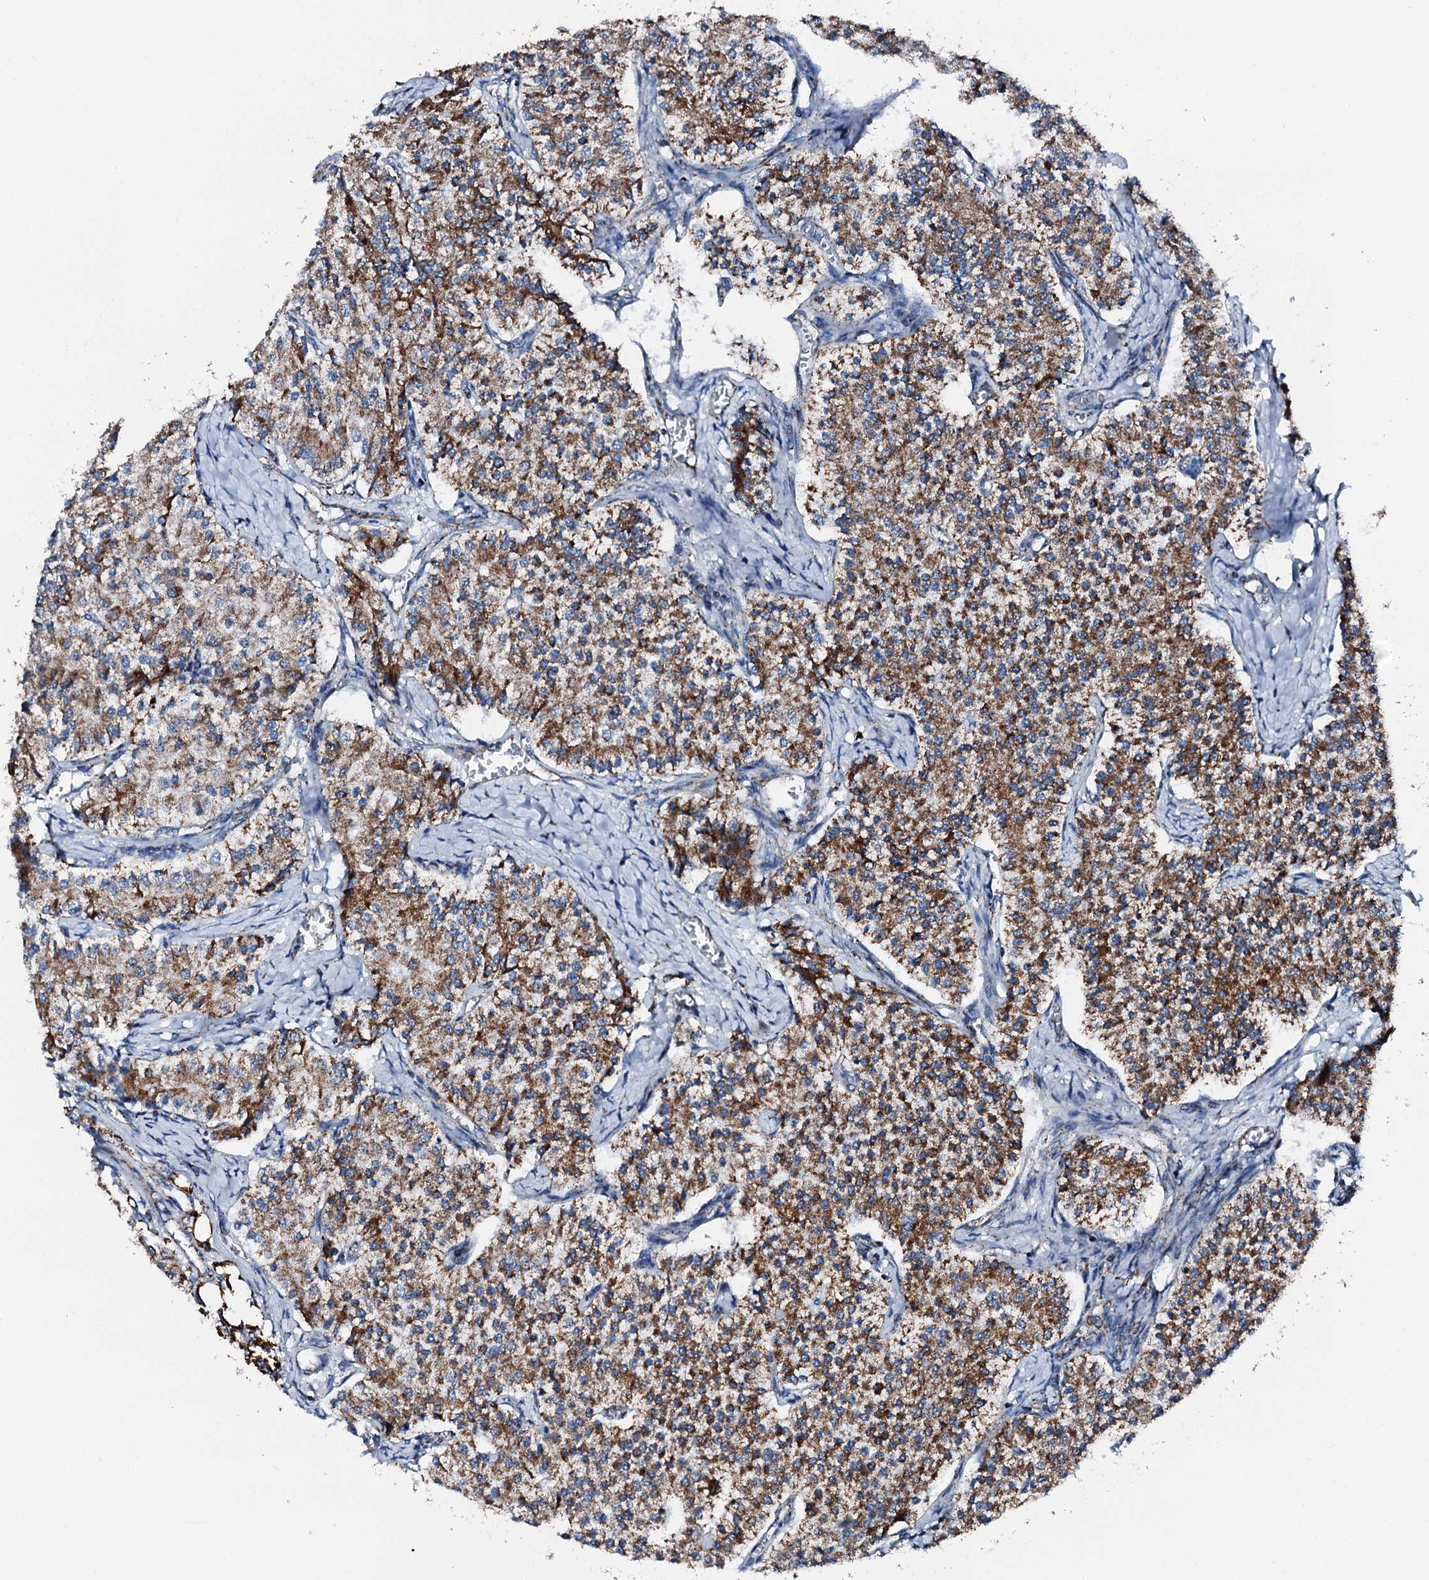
{"staining": {"intensity": "strong", "quantity": ">75%", "location": "cytoplasmic/membranous"}, "tissue": "carcinoid", "cell_type": "Tumor cells", "image_type": "cancer", "snomed": [{"axis": "morphology", "description": "Carcinoid, malignant, NOS"}, {"axis": "topography", "description": "Colon"}], "caption": "Carcinoid (malignant) was stained to show a protein in brown. There is high levels of strong cytoplasmic/membranous expression in approximately >75% of tumor cells.", "gene": "HADH", "patient": {"sex": "female", "age": 52}}